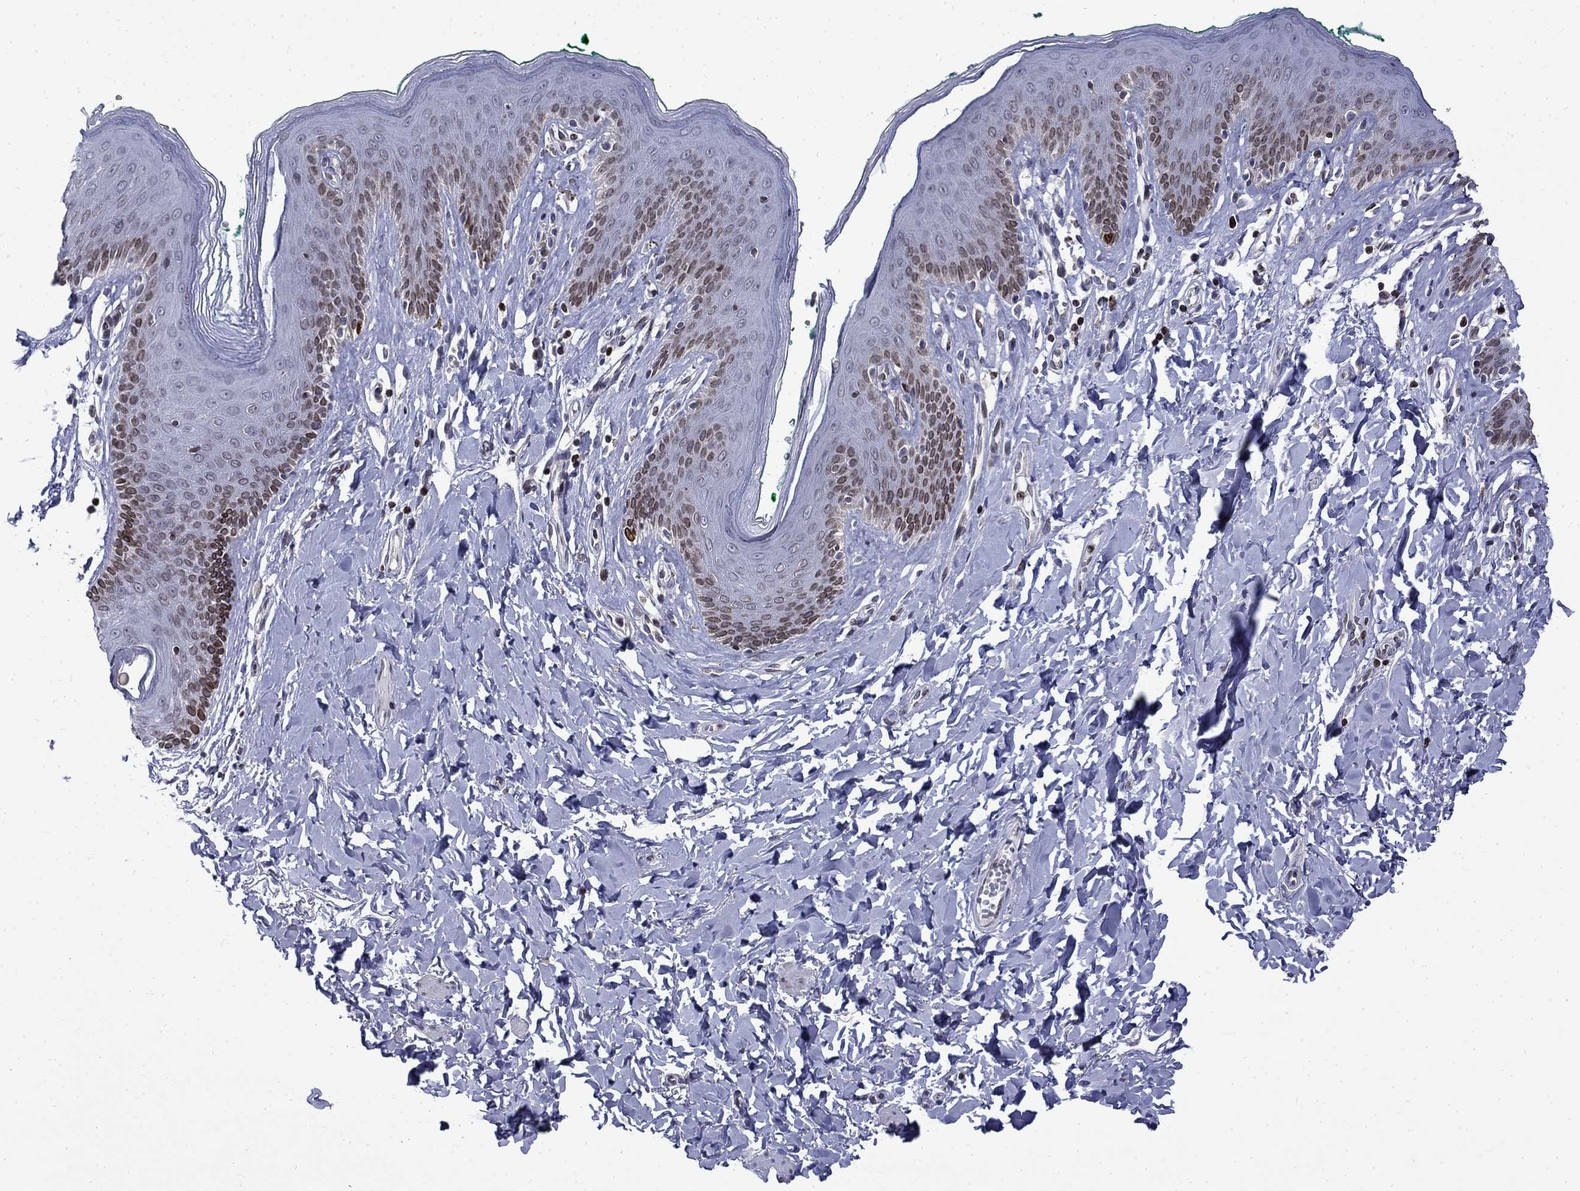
{"staining": {"intensity": "strong", "quantity": "<25%", "location": "cytoplasmic/membranous,nuclear"}, "tissue": "skin", "cell_type": "Epidermal cells", "image_type": "normal", "snomed": [{"axis": "morphology", "description": "Normal tissue, NOS"}, {"axis": "topography", "description": "Vulva"}], "caption": "Human skin stained for a protein (brown) exhibits strong cytoplasmic/membranous,nuclear positive expression in about <25% of epidermal cells.", "gene": "SLA", "patient": {"sex": "female", "age": 66}}